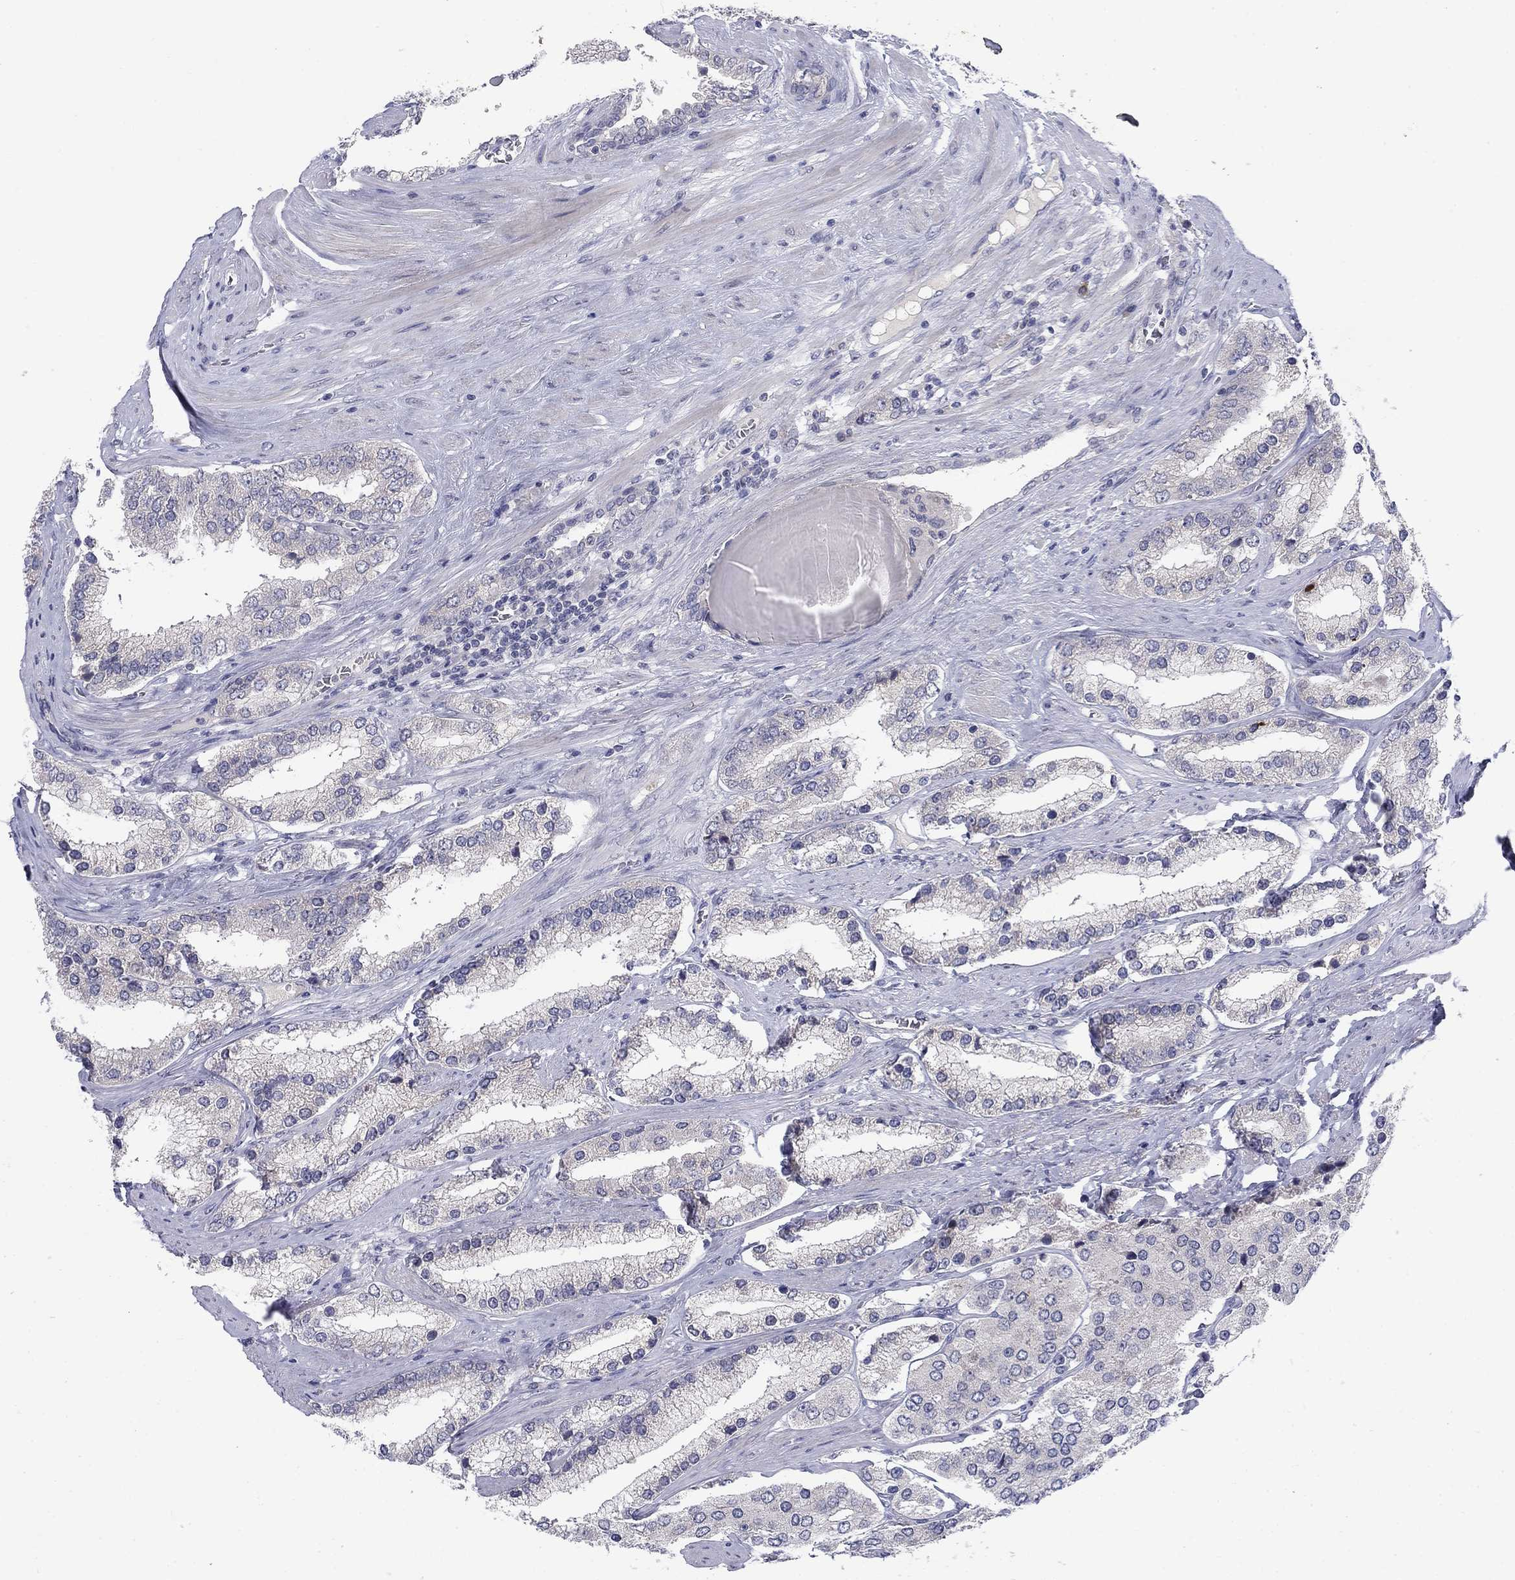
{"staining": {"intensity": "negative", "quantity": "none", "location": "none"}, "tissue": "prostate cancer", "cell_type": "Tumor cells", "image_type": "cancer", "snomed": [{"axis": "morphology", "description": "Adenocarcinoma, Low grade"}, {"axis": "topography", "description": "Prostate"}], "caption": "Immunohistochemical staining of prostate adenocarcinoma (low-grade) exhibits no significant staining in tumor cells. (Stains: DAB (3,3'-diaminobenzidine) immunohistochemistry with hematoxylin counter stain, Microscopy: brightfield microscopy at high magnification).", "gene": "CACNA1A", "patient": {"sex": "male", "age": 69}}